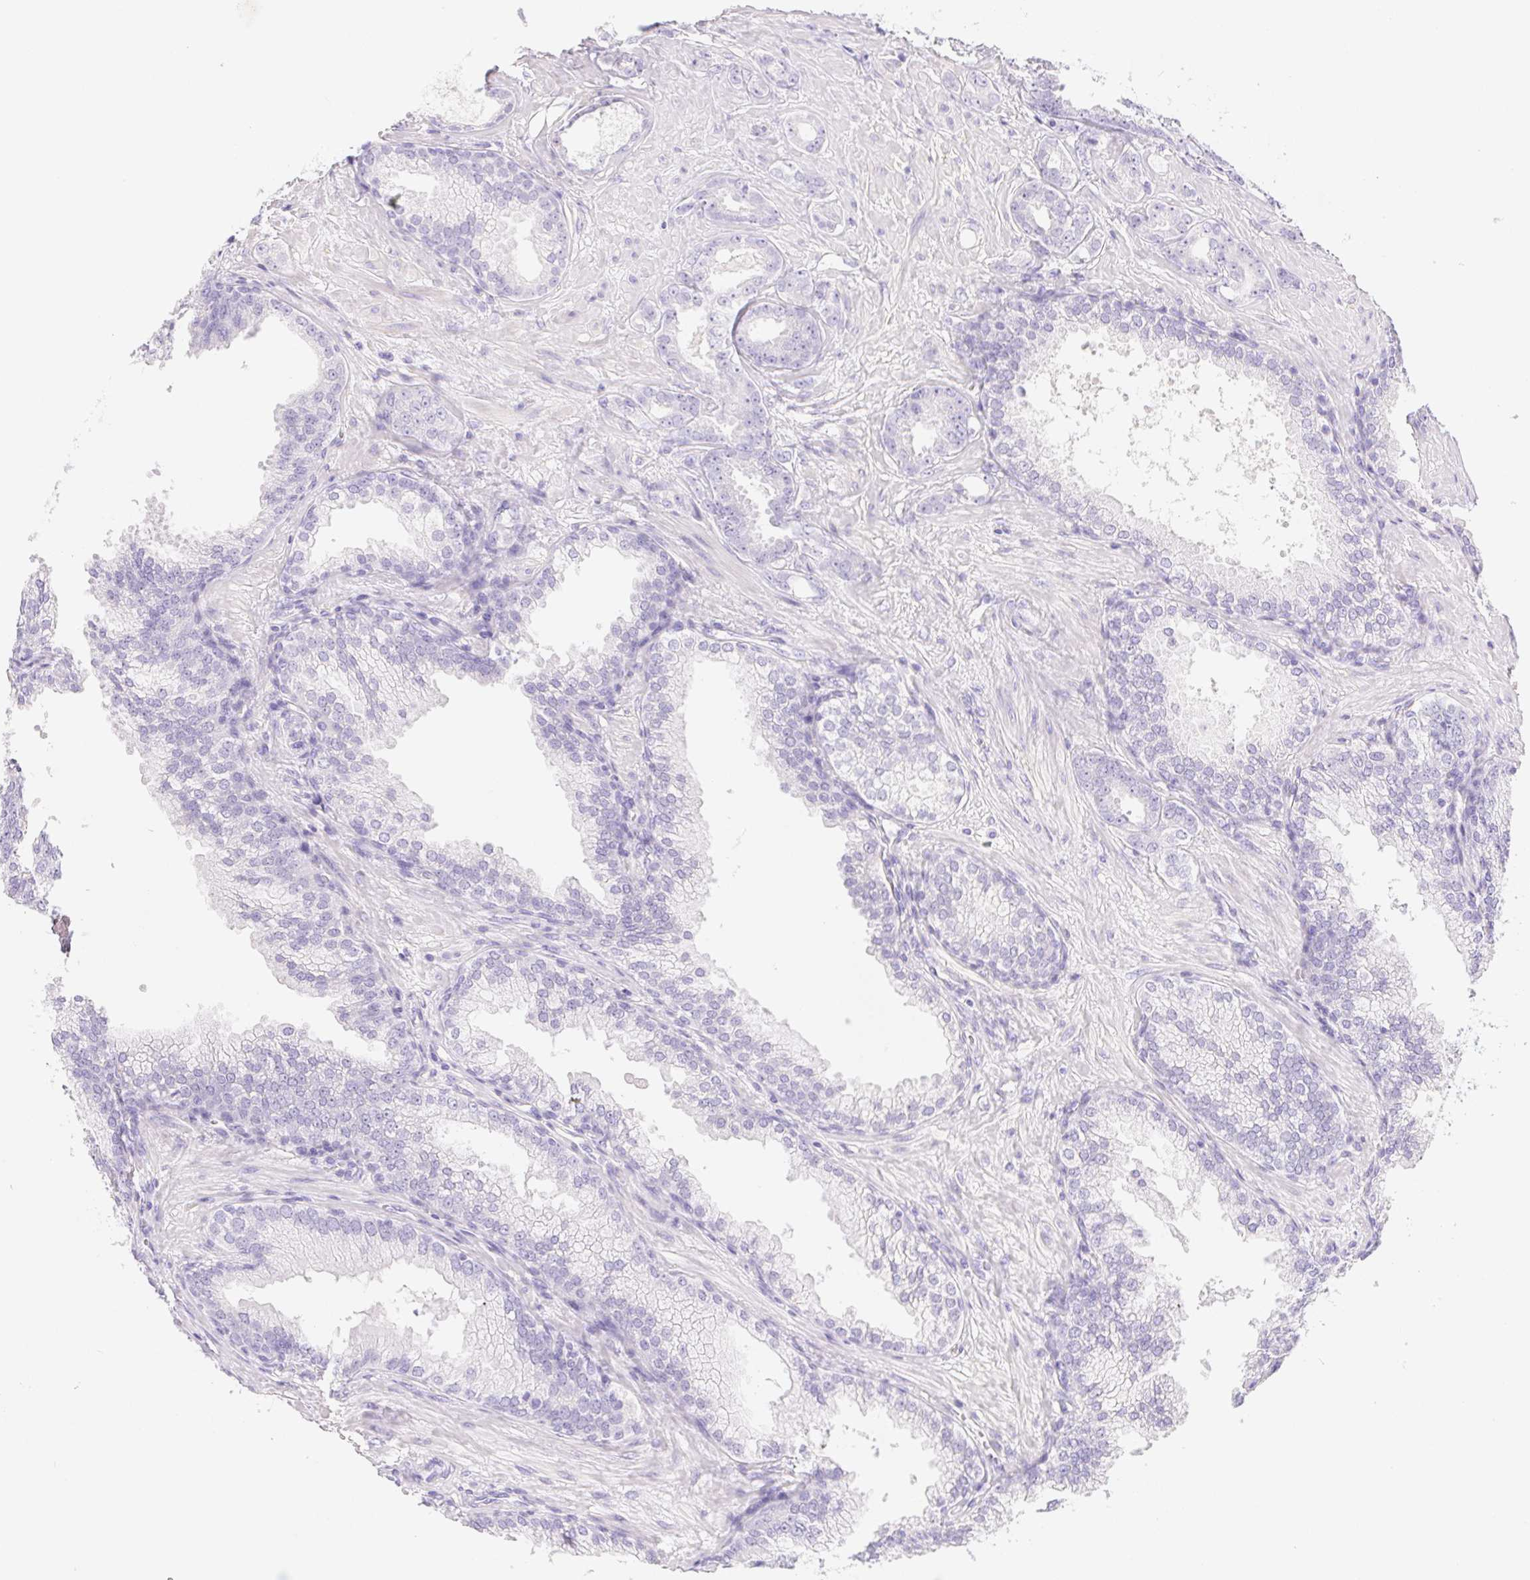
{"staining": {"intensity": "negative", "quantity": "none", "location": "none"}, "tissue": "prostate cancer", "cell_type": "Tumor cells", "image_type": "cancer", "snomed": [{"axis": "morphology", "description": "Adenocarcinoma, Low grade"}, {"axis": "topography", "description": "Prostate"}], "caption": "Immunohistochemistry (IHC) image of neoplastic tissue: prostate cancer stained with DAB (3,3'-diaminobenzidine) demonstrates no significant protein staining in tumor cells. Nuclei are stained in blue.", "gene": "PNLIP", "patient": {"sex": "male", "age": 65}}